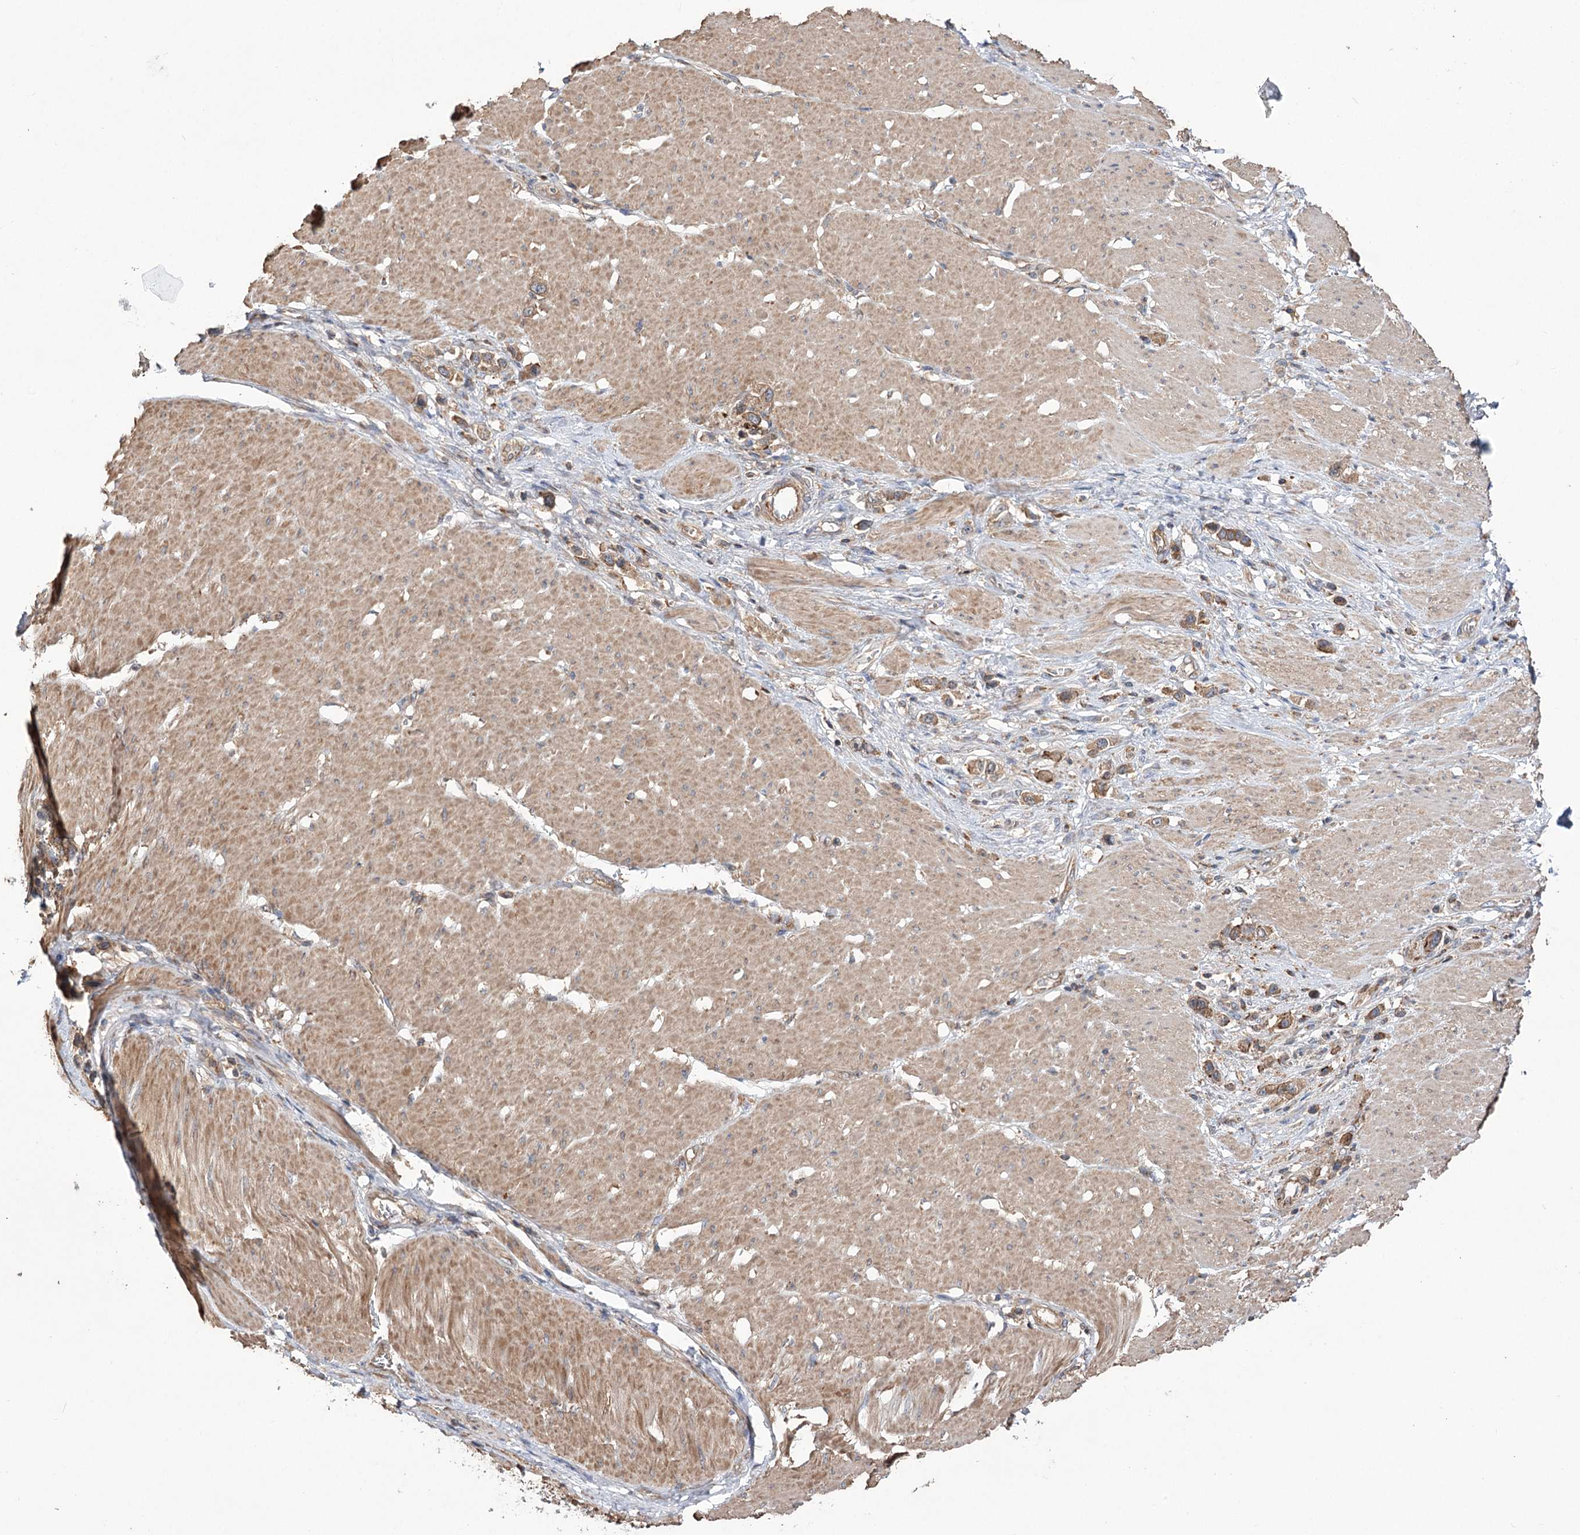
{"staining": {"intensity": "moderate", "quantity": ">75%", "location": "cytoplasmic/membranous"}, "tissue": "stomach cancer", "cell_type": "Tumor cells", "image_type": "cancer", "snomed": [{"axis": "morphology", "description": "Normal tissue, NOS"}, {"axis": "morphology", "description": "Adenocarcinoma, NOS"}, {"axis": "topography", "description": "Stomach, upper"}, {"axis": "topography", "description": "Stomach"}], "caption": "A micrograph of human stomach cancer (adenocarcinoma) stained for a protein reveals moderate cytoplasmic/membranous brown staining in tumor cells.", "gene": "VPS37B", "patient": {"sex": "female", "age": 65}}